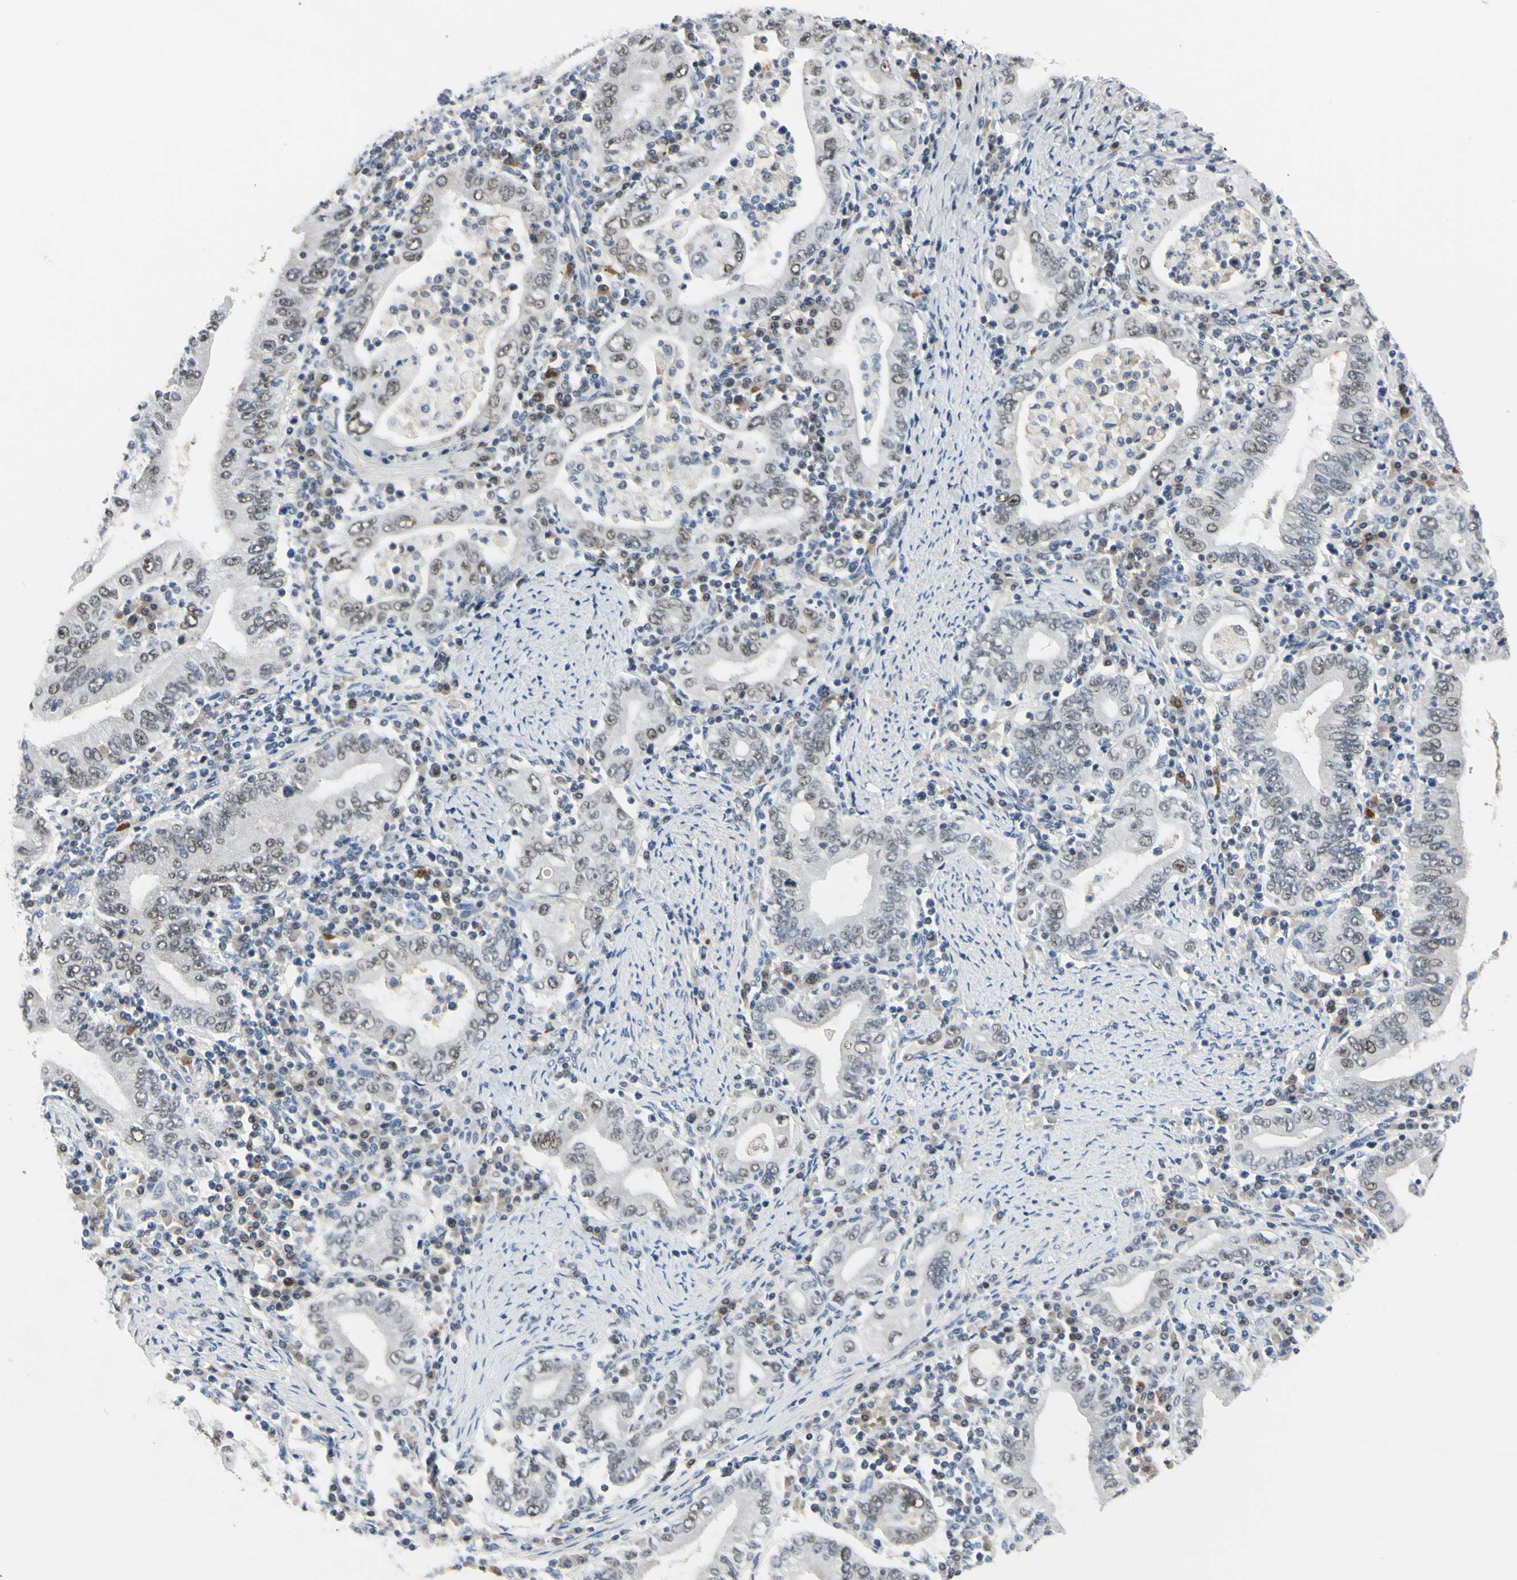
{"staining": {"intensity": "weak", "quantity": "25%-75%", "location": "nuclear"}, "tissue": "stomach cancer", "cell_type": "Tumor cells", "image_type": "cancer", "snomed": [{"axis": "morphology", "description": "Normal tissue, NOS"}, {"axis": "morphology", "description": "Adenocarcinoma, NOS"}, {"axis": "topography", "description": "Esophagus"}, {"axis": "topography", "description": "Stomach, upper"}, {"axis": "topography", "description": "Peripheral nerve tissue"}], "caption": "There is low levels of weak nuclear expression in tumor cells of stomach adenocarcinoma, as demonstrated by immunohistochemical staining (brown color).", "gene": "LHX9", "patient": {"sex": "male", "age": 62}}